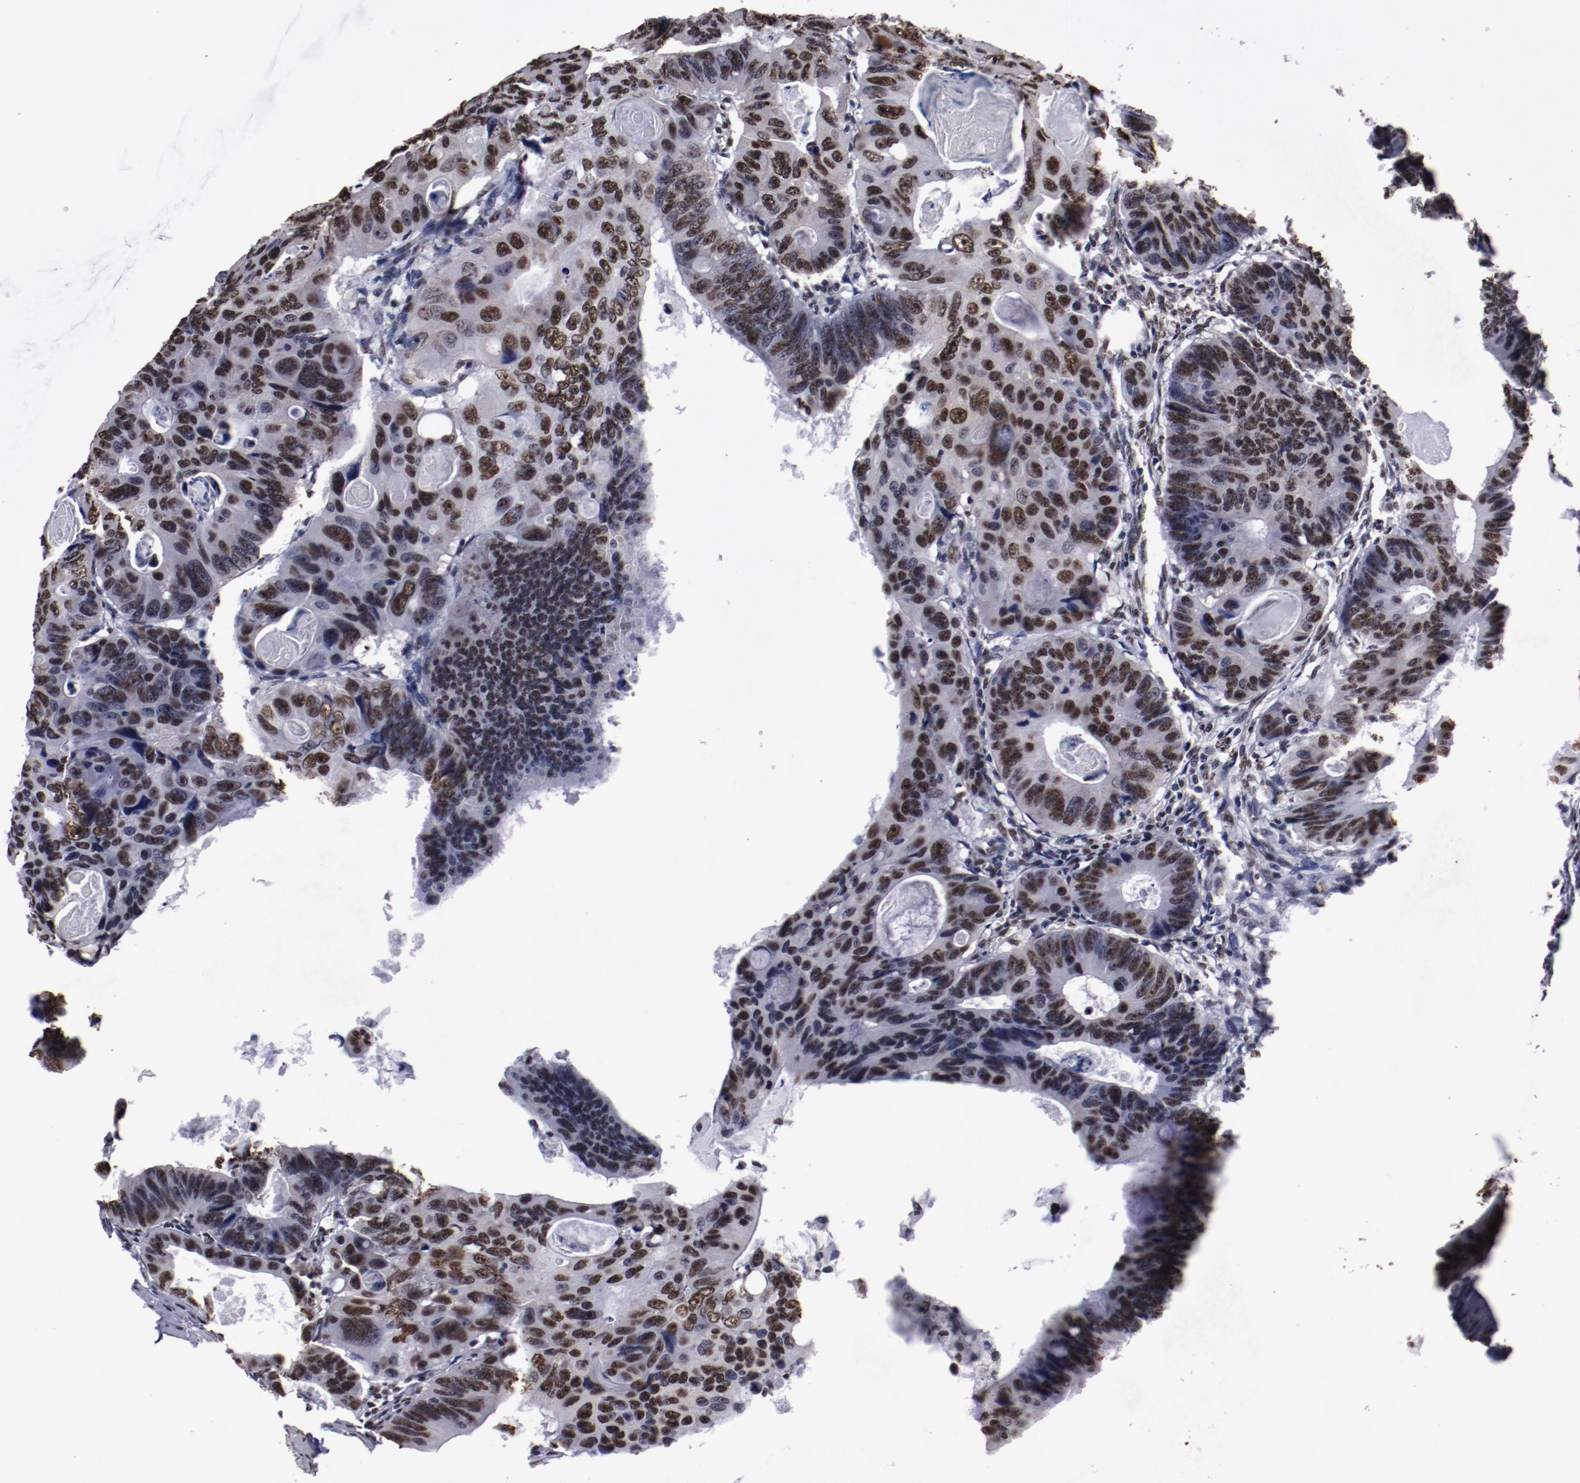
{"staining": {"intensity": "strong", "quantity": ">75%", "location": "nuclear"}, "tissue": "colorectal cancer", "cell_type": "Tumor cells", "image_type": "cancer", "snomed": [{"axis": "morphology", "description": "Adenocarcinoma, NOS"}, {"axis": "topography", "description": "Colon"}], "caption": "Colorectal cancer (adenocarcinoma) stained with immunohistochemistry demonstrates strong nuclear expression in about >75% of tumor cells. (DAB IHC with brightfield microscopy, high magnification).", "gene": "HNRNPA2B1", "patient": {"sex": "female", "age": 55}}